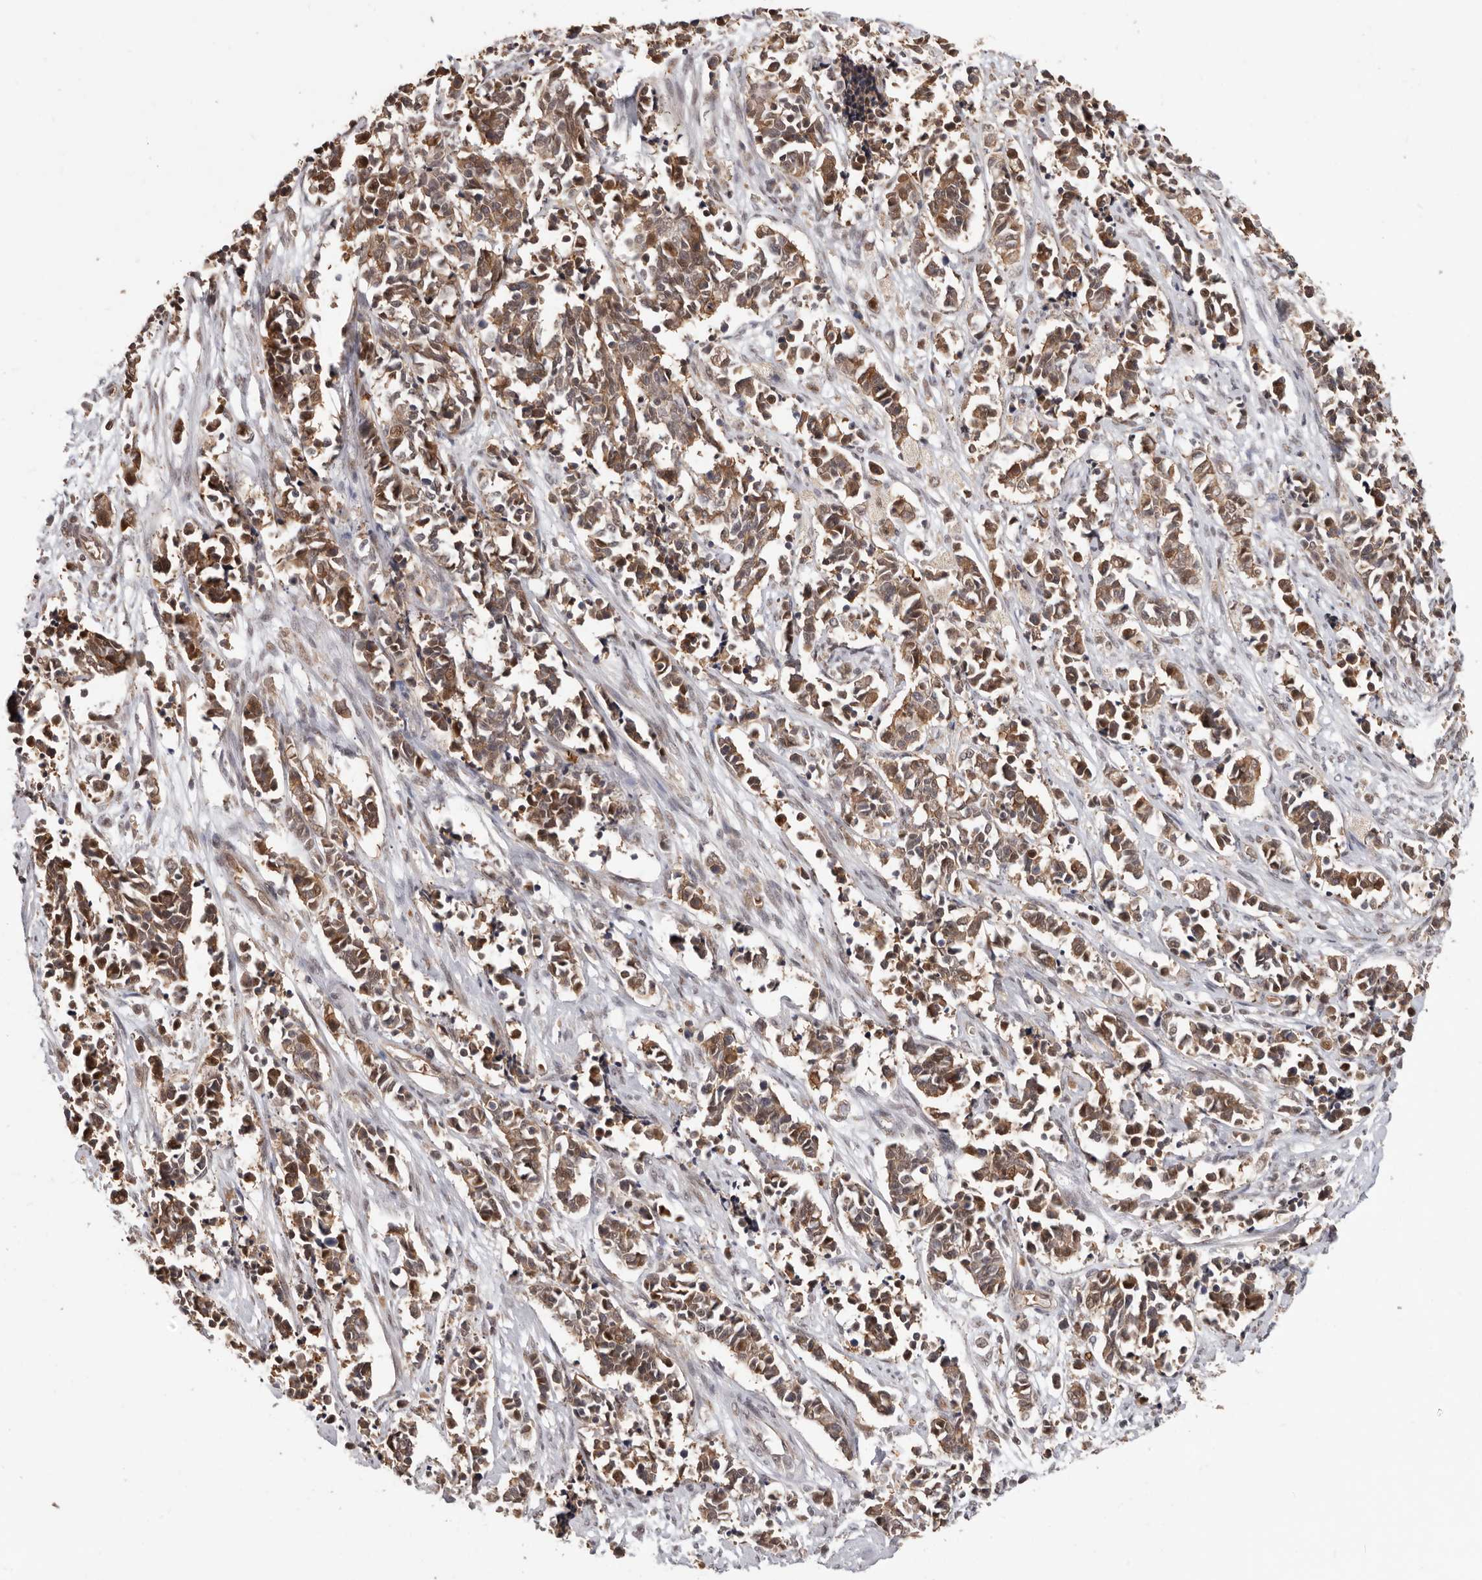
{"staining": {"intensity": "moderate", "quantity": ">75%", "location": "cytoplasmic/membranous"}, "tissue": "cervical cancer", "cell_type": "Tumor cells", "image_type": "cancer", "snomed": [{"axis": "morphology", "description": "Normal tissue, NOS"}, {"axis": "morphology", "description": "Squamous cell carcinoma, NOS"}, {"axis": "topography", "description": "Cervix"}], "caption": "Cervical cancer (squamous cell carcinoma) tissue reveals moderate cytoplasmic/membranous expression in about >75% of tumor cells, visualized by immunohistochemistry.", "gene": "NCOA3", "patient": {"sex": "female", "age": 35}}